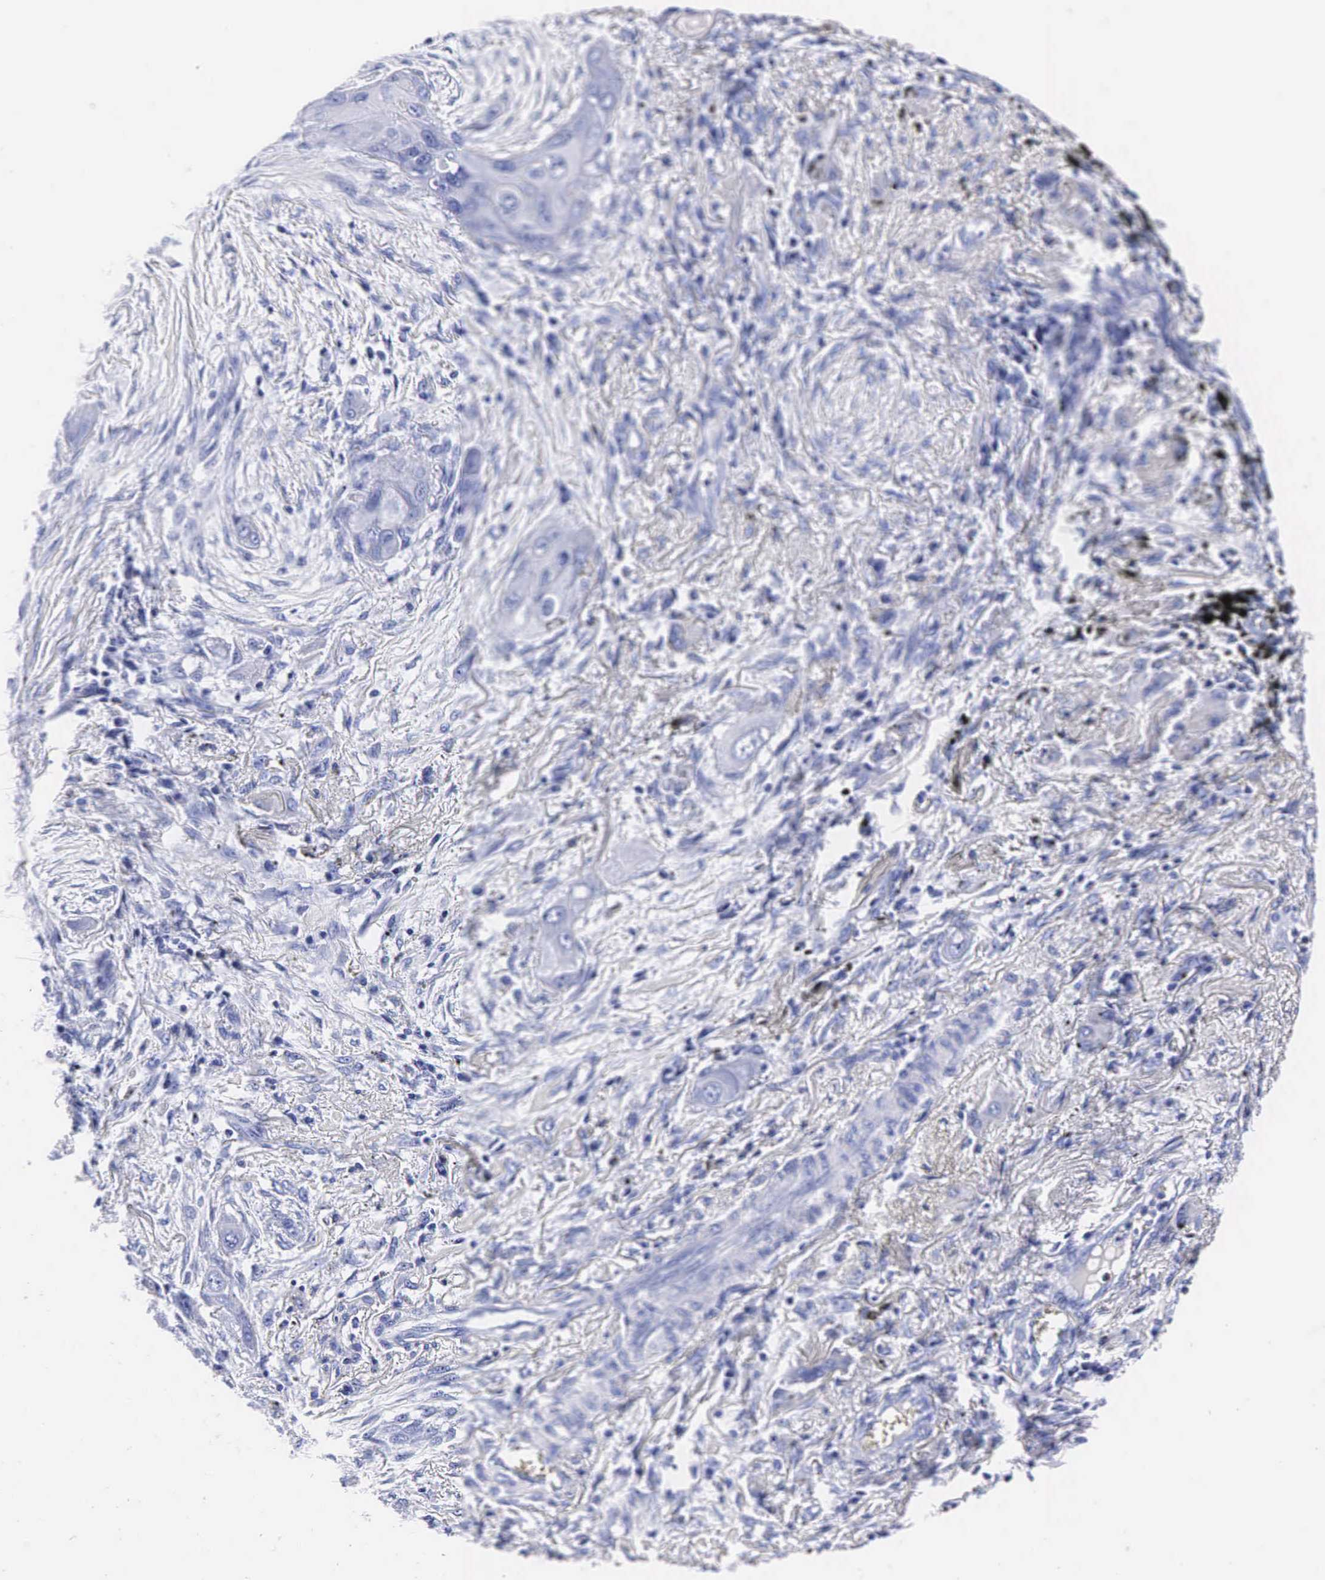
{"staining": {"intensity": "negative", "quantity": "none", "location": "none"}, "tissue": "lung cancer", "cell_type": "Tumor cells", "image_type": "cancer", "snomed": [{"axis": "morphology", "description": "Squamous cell carcinoma, NOS"}, {"axis": "topography", "description": "Lung"}], "caption": "The immunohistochemistry photomicrograph has no significant positivity in tumor cells of lung cancer (squamous cell carcinoma) tissue.", "gene": "KLK3", "patient": {"sex": "male", "age": 71}}